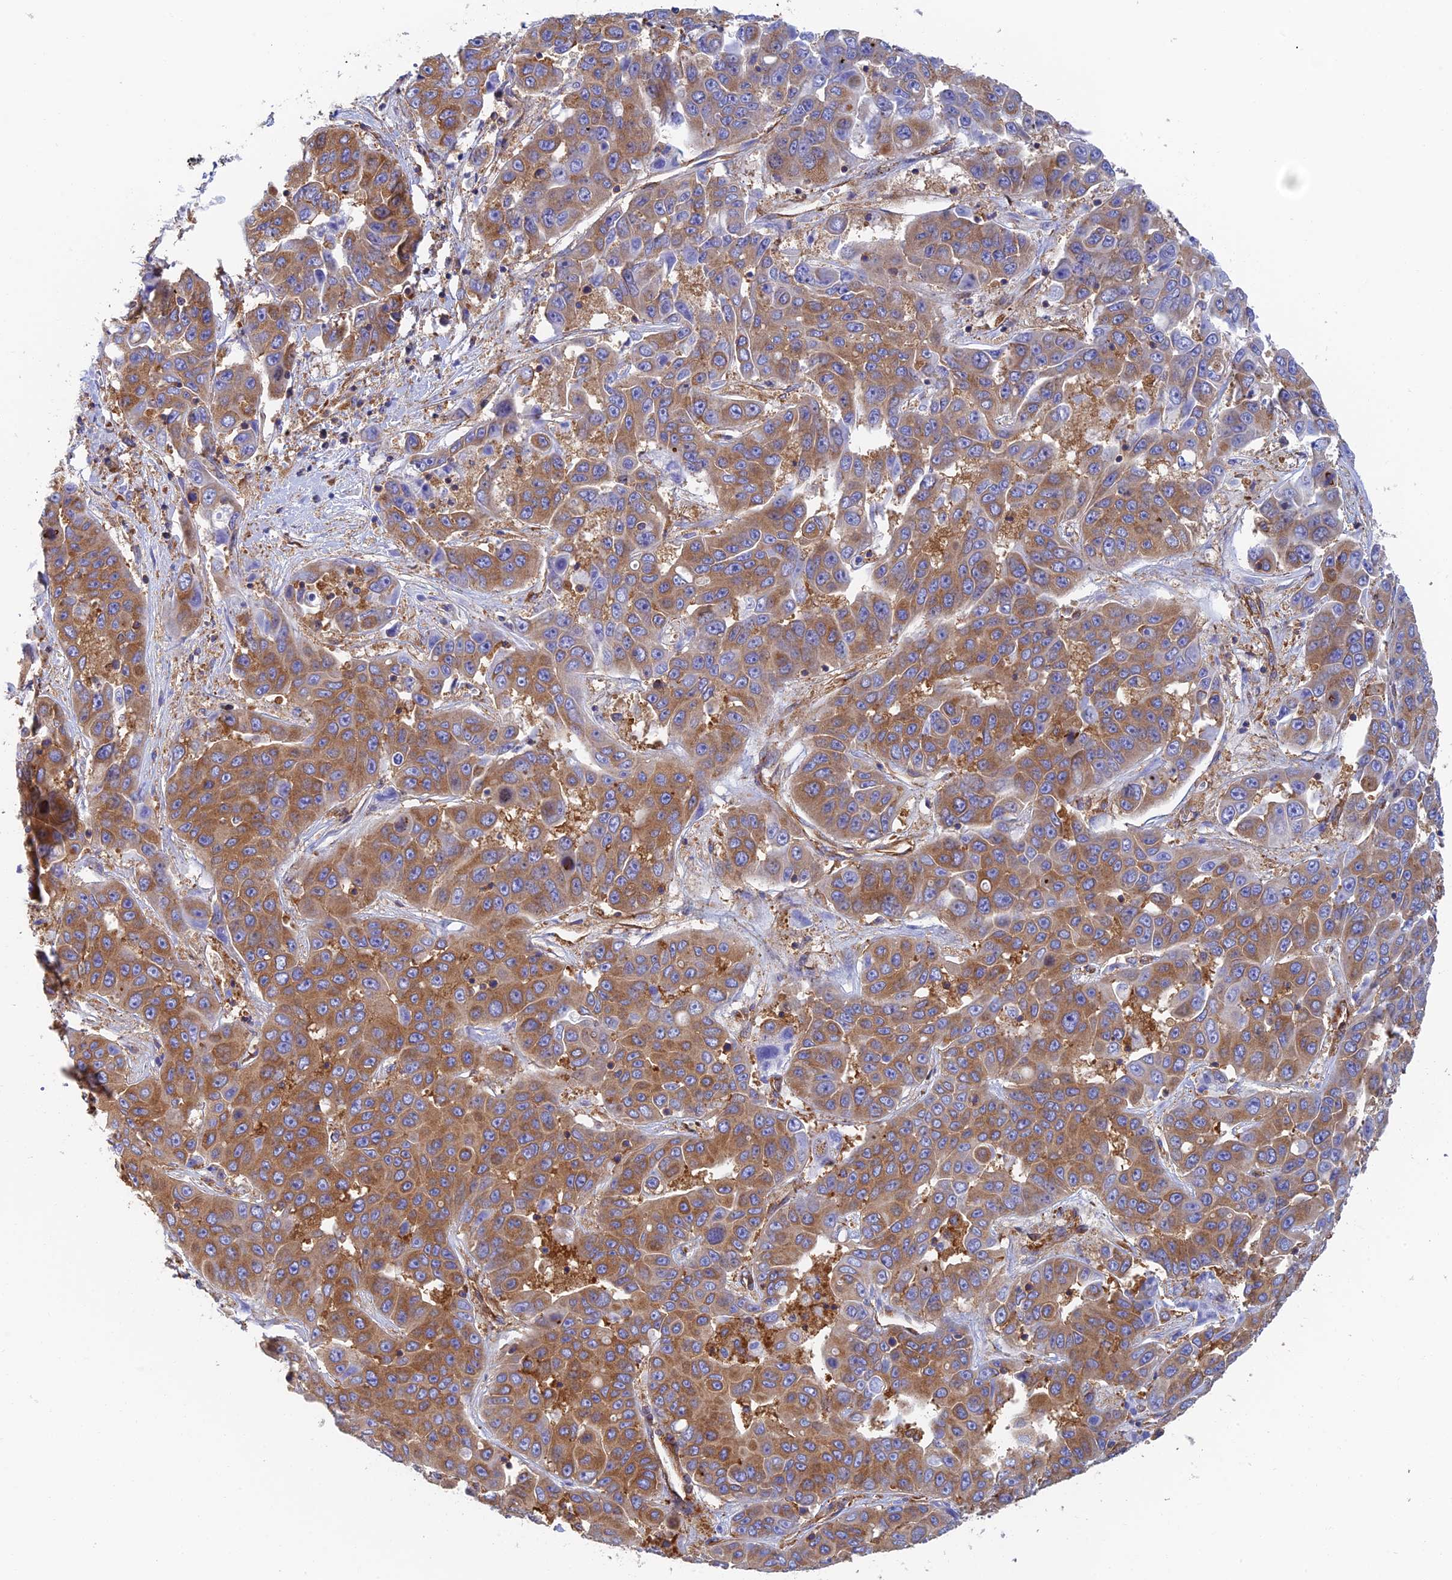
{"staining": {"intensity": "moderate", "quantity": ">75%", "location": "cytoplasmic/membranous"}, "tissue": "liver cancer", "cell_type": "Tumor cells", "image_type": "cancer", "snomed": [{"axis": "morphology", "description": "Cholangiocarcinoma"}, {"axis": "topography", "description": "Liver"}], "caption": "High-magnification brightfield microscopy of liver cholangiocarcinoma stained with DAB (3,3'-diaminobenzidine) (brown) and counterstained with hematoxylin (blue). tumor cells exhibit moderate cytoplasmic/membranous positivity is appreciated in approximately>75% of cells.", "gene": "DCTN2", "patient": {"sex": "female", "age": 52}}